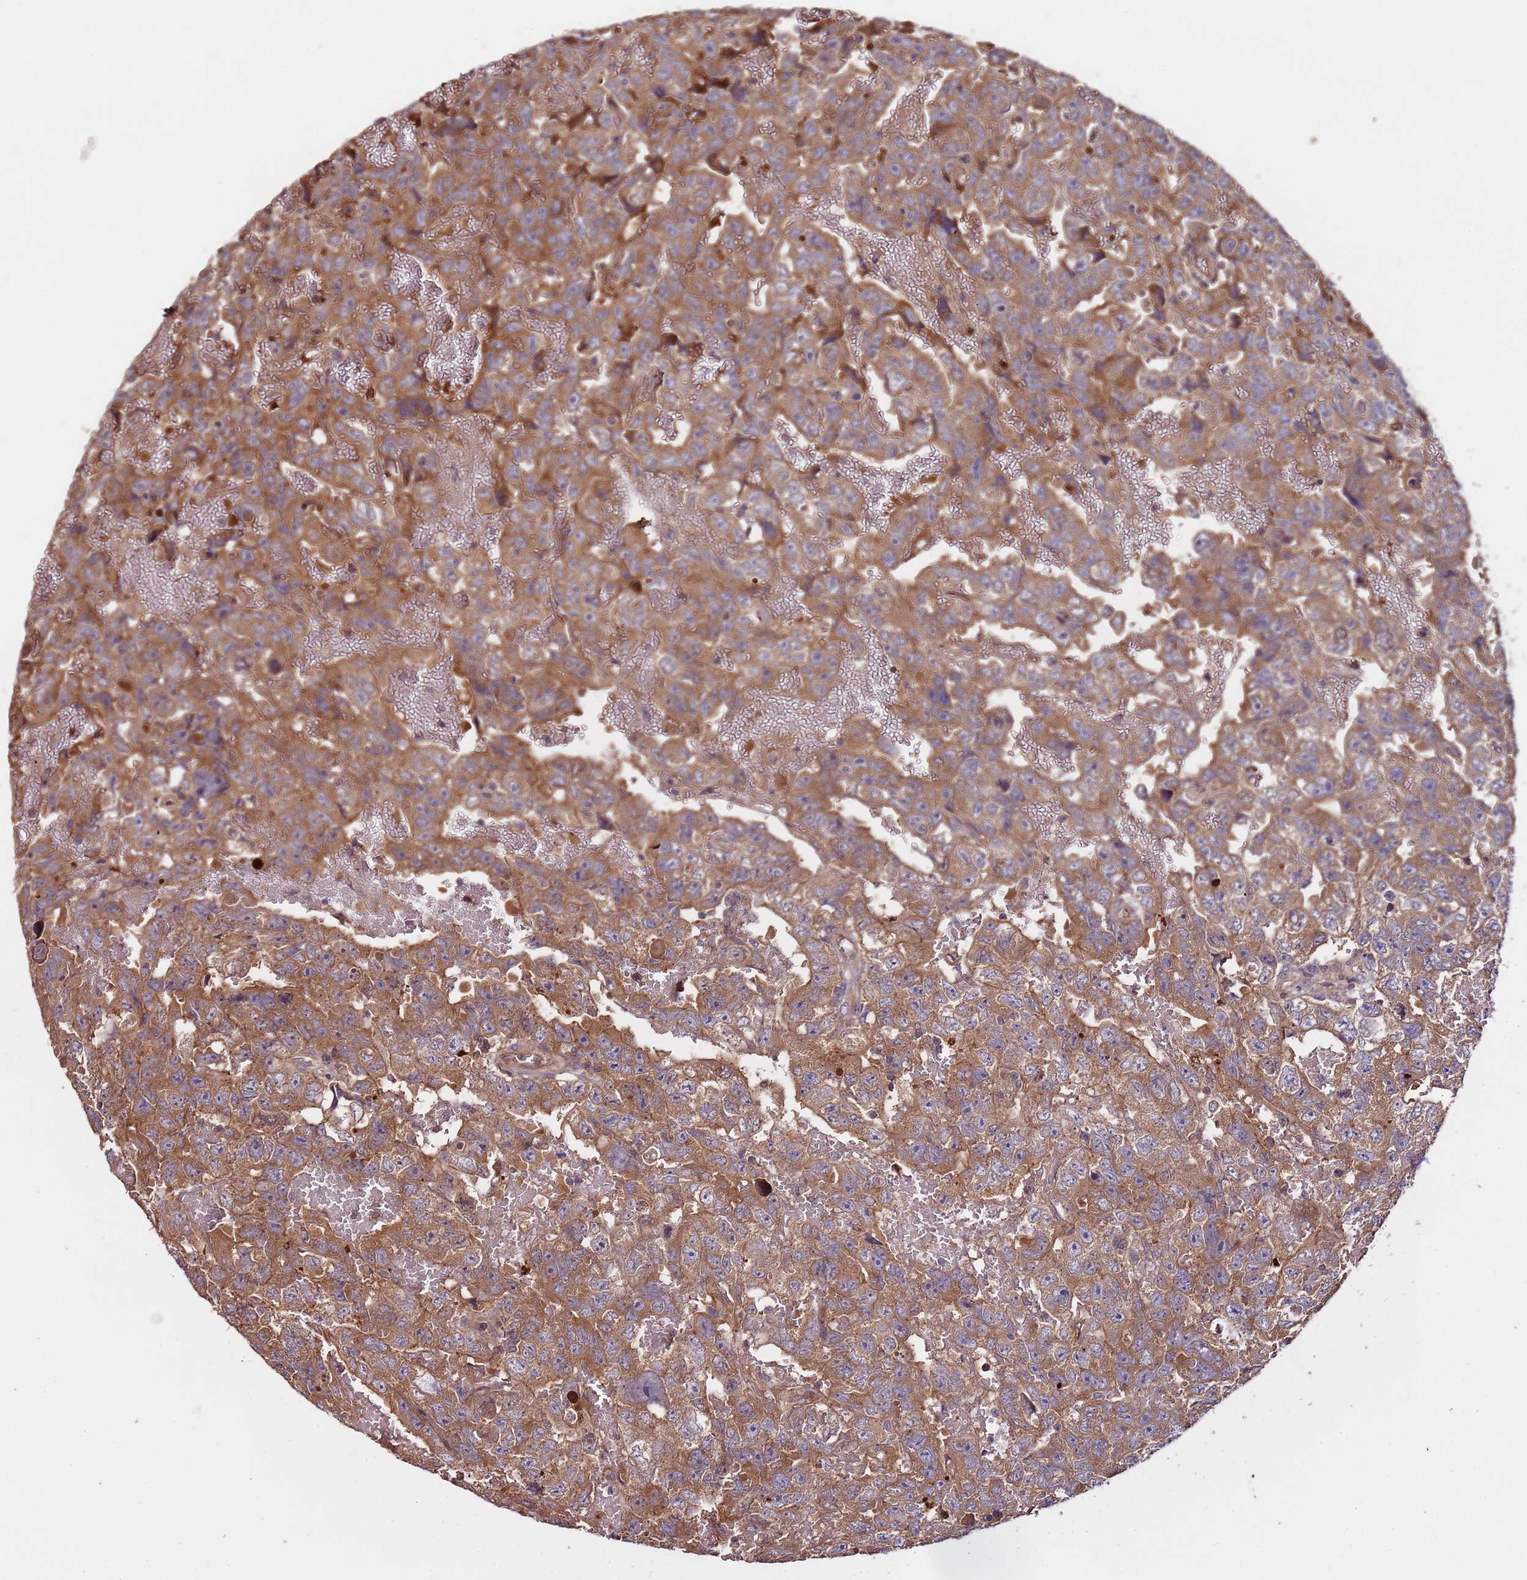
{"staining": {"intensity": "moderate", "quantity": ">75%", "location": "cytoplasmic/membranous"}, "tissue": "testis cancer", "cell_type": "Tumor cells", "image_type": "cancer", "snomed": [{"axis": "morphology", "description": "Carcinoma, Embryonal, NOS"}, {"axis": "topography", "description": "Testis"}], "caption": "Immunohistochemical staining of embryonal carcinoma (testis) shows medium levels of moderate cytoplasmic/membranous protein expression in approximately >75% of tumor cells.", "gene": "DENR", "patient": {"sex": "male", "age": 45}}